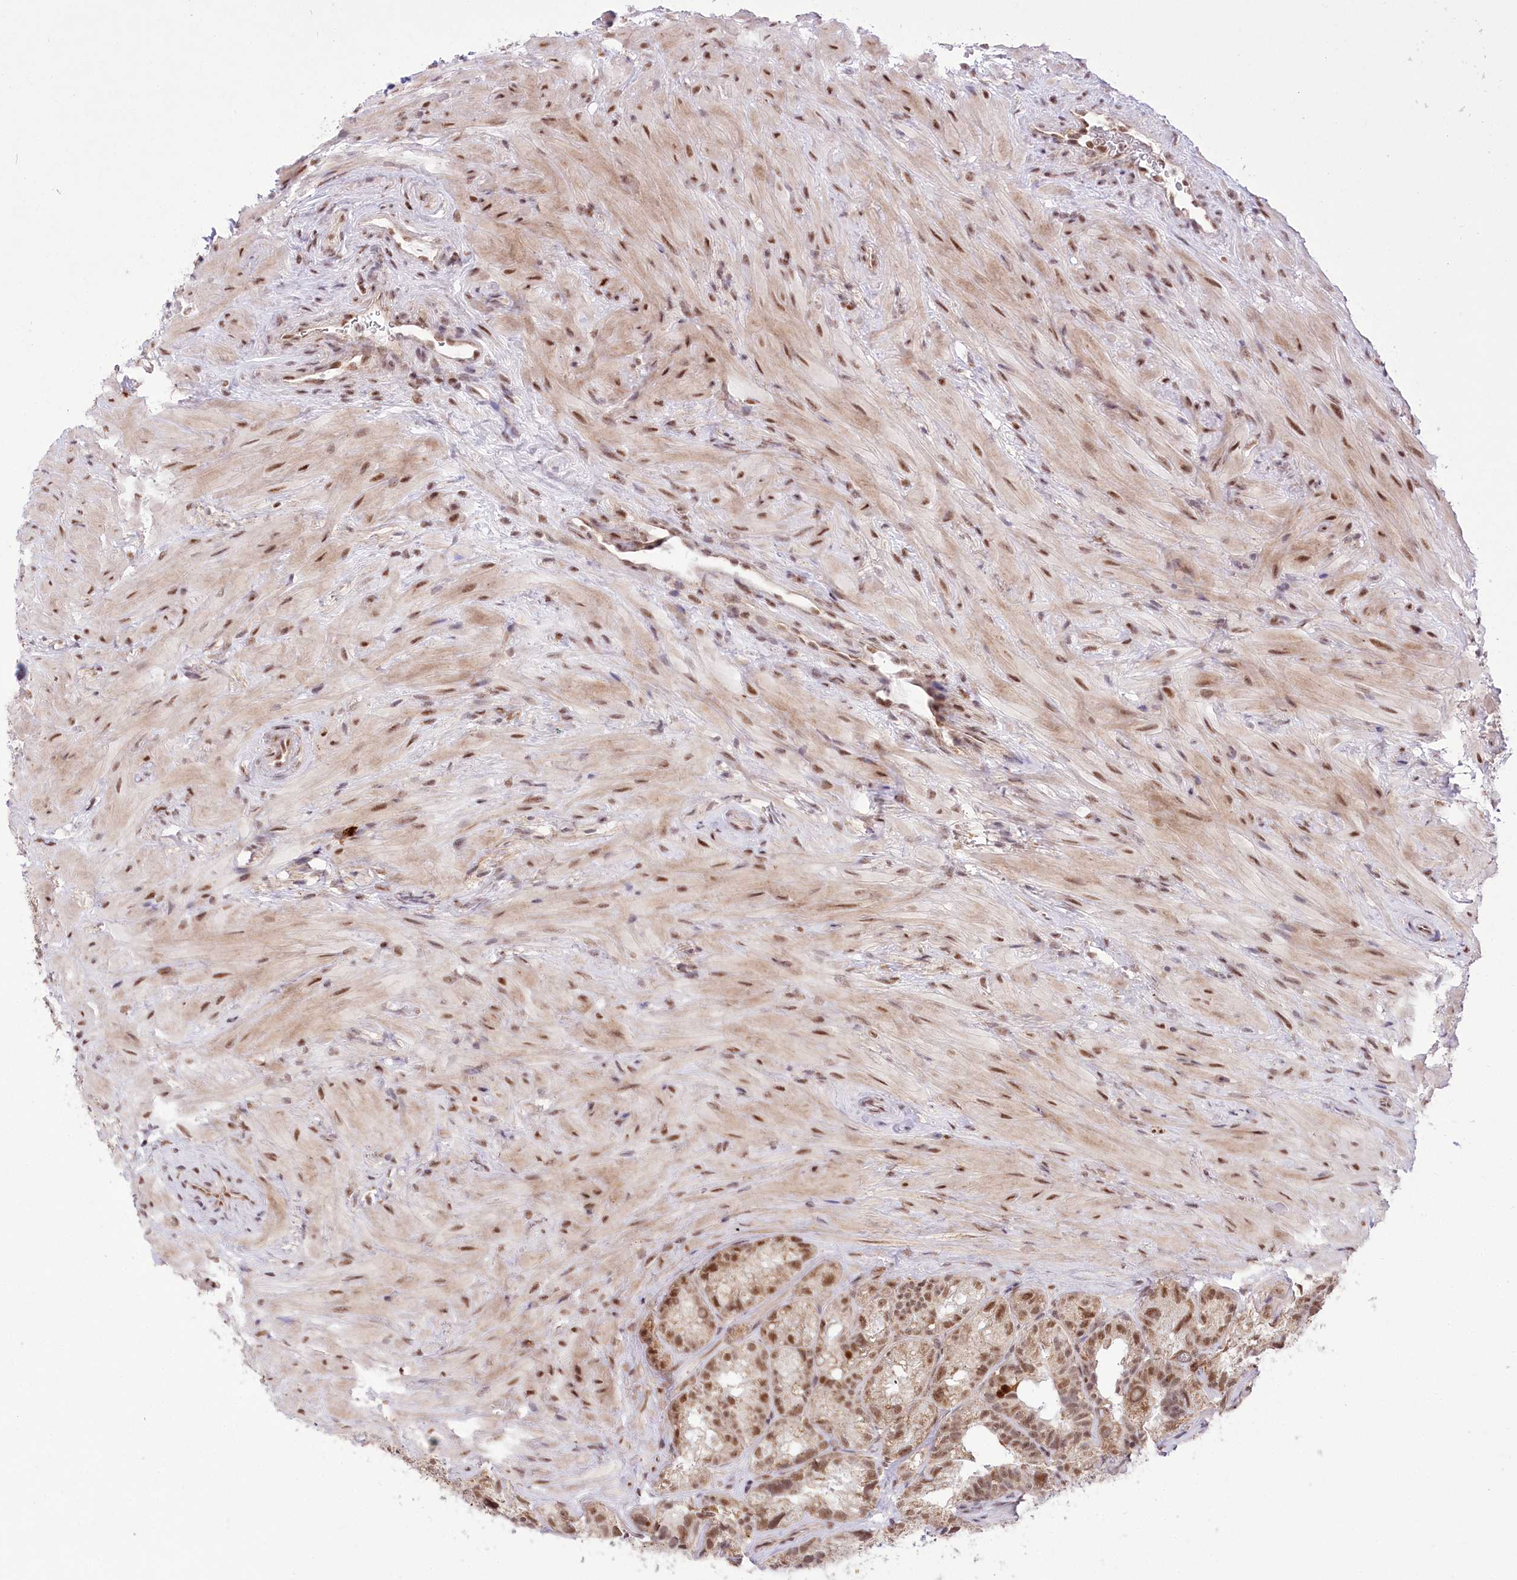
{"staining": {"intensity": "moderate", "quantity": ">75%", "location": "cytoplasmic/membranous,nuclear"}, "tissue": "seminal vesicle", "cell_type": "Glandular cells", "image_type": "normal", "snomed": [{"axis": "morphology", "description": "Normal tissue, NOS"}, {"axis": "topography", "description": "Seminal veicle"}], "caption": "Immunohistochemical staining of normal seminal vesicle exhibits moderate cytoplasmic/membranous,nuclear protein expression in approximately >75% of glandular cells. Nuclei are stained in blue.", "gene": "ZMAT2", "patient": {"sex": "male", "age": 60}}